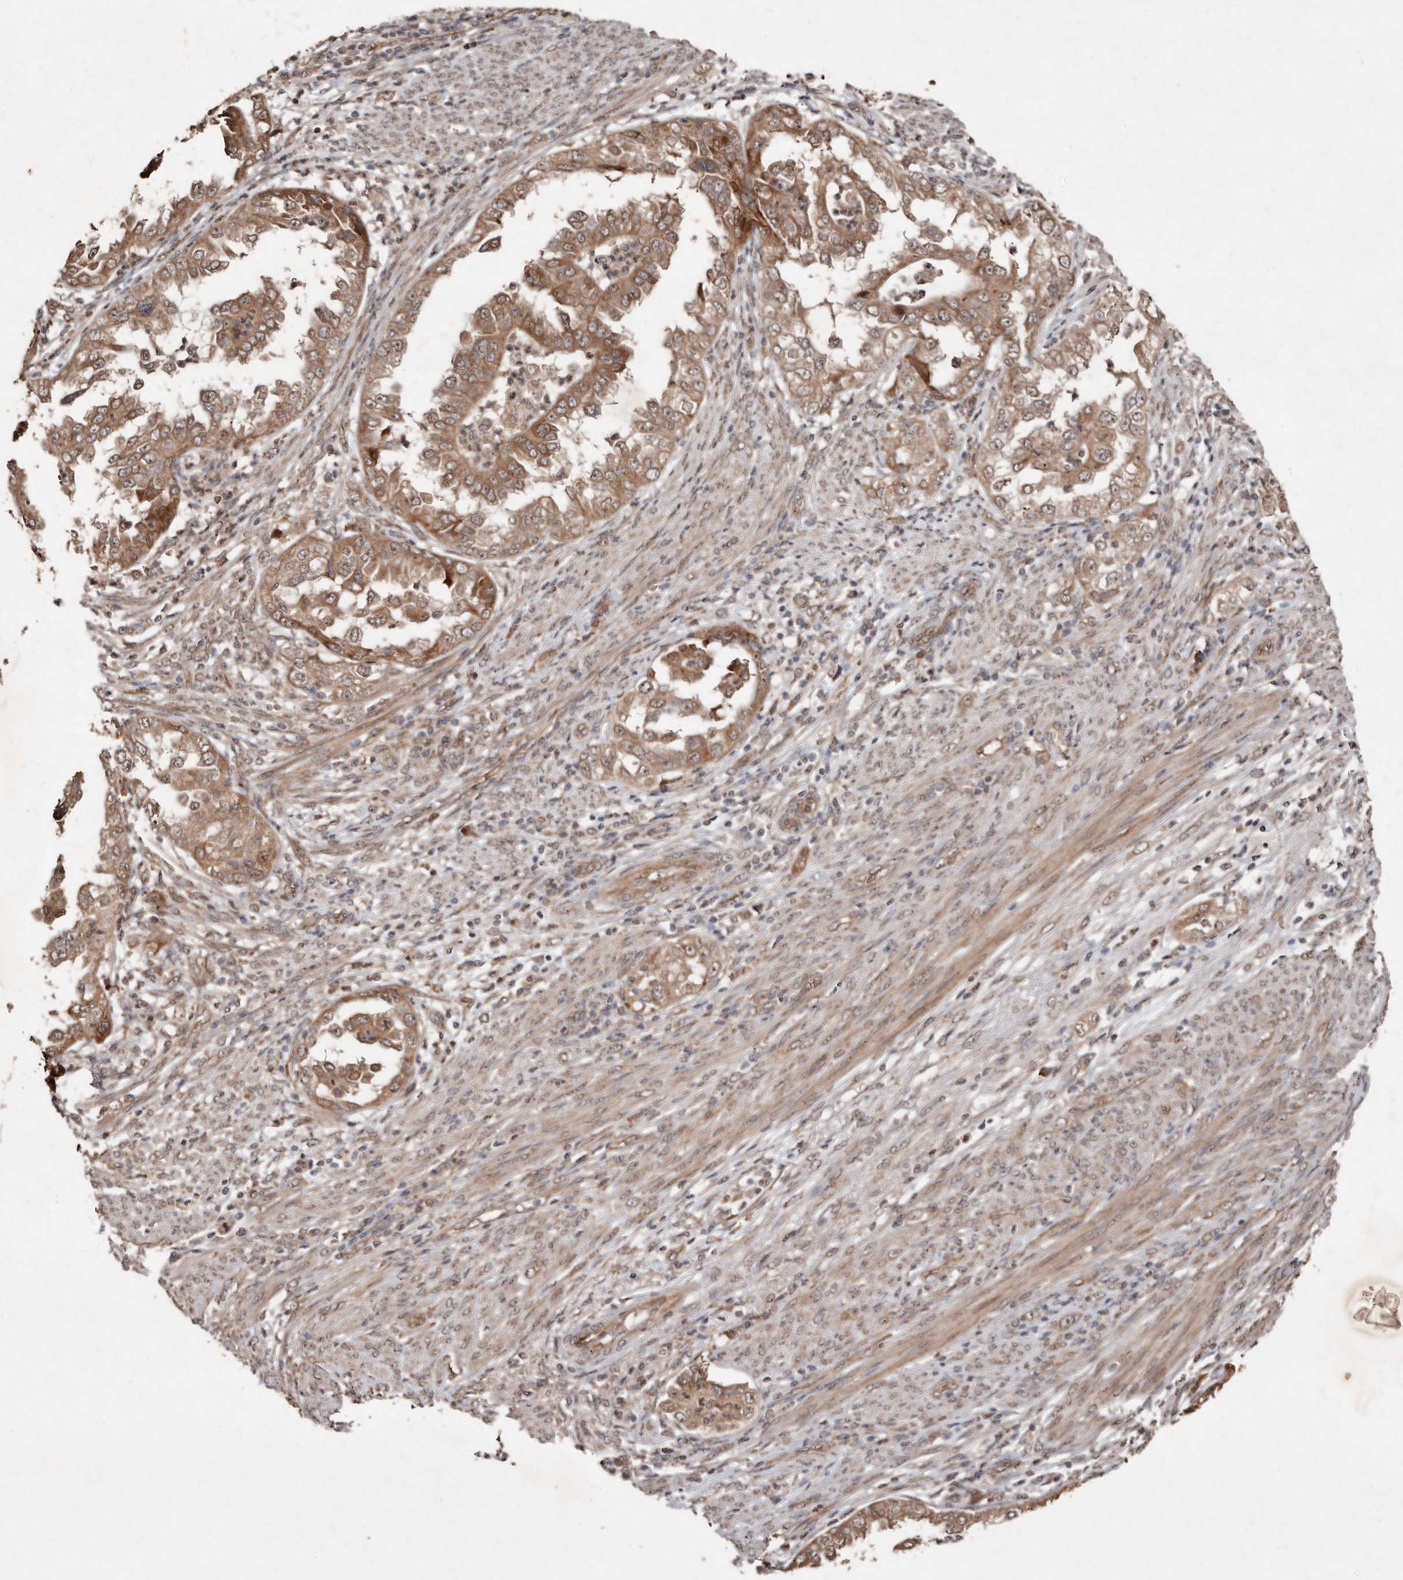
{"staining": {"intensity": "moderate", "quantity": ">75%", "location": "cytoplasmic/membranous"}, "tissue": "endometrial cancer", "cell_type": "Tumor cells", "image_type": "cancer", "snomed": [{"axis": "morphology", "description": "Adenocarcinoma, NOS"}, {"axis": "topography", "description": "Endometrium"}], "caption": "A brown stain highlights moderate cytoplasmic/membranous expression of a protein in endometrial cancer tumor cells. Ihc stains the protein of interest in brown and the nuclei are stained blue.", "gene": "DIP2C", "patient": {"sex": "female", "age": 85}}